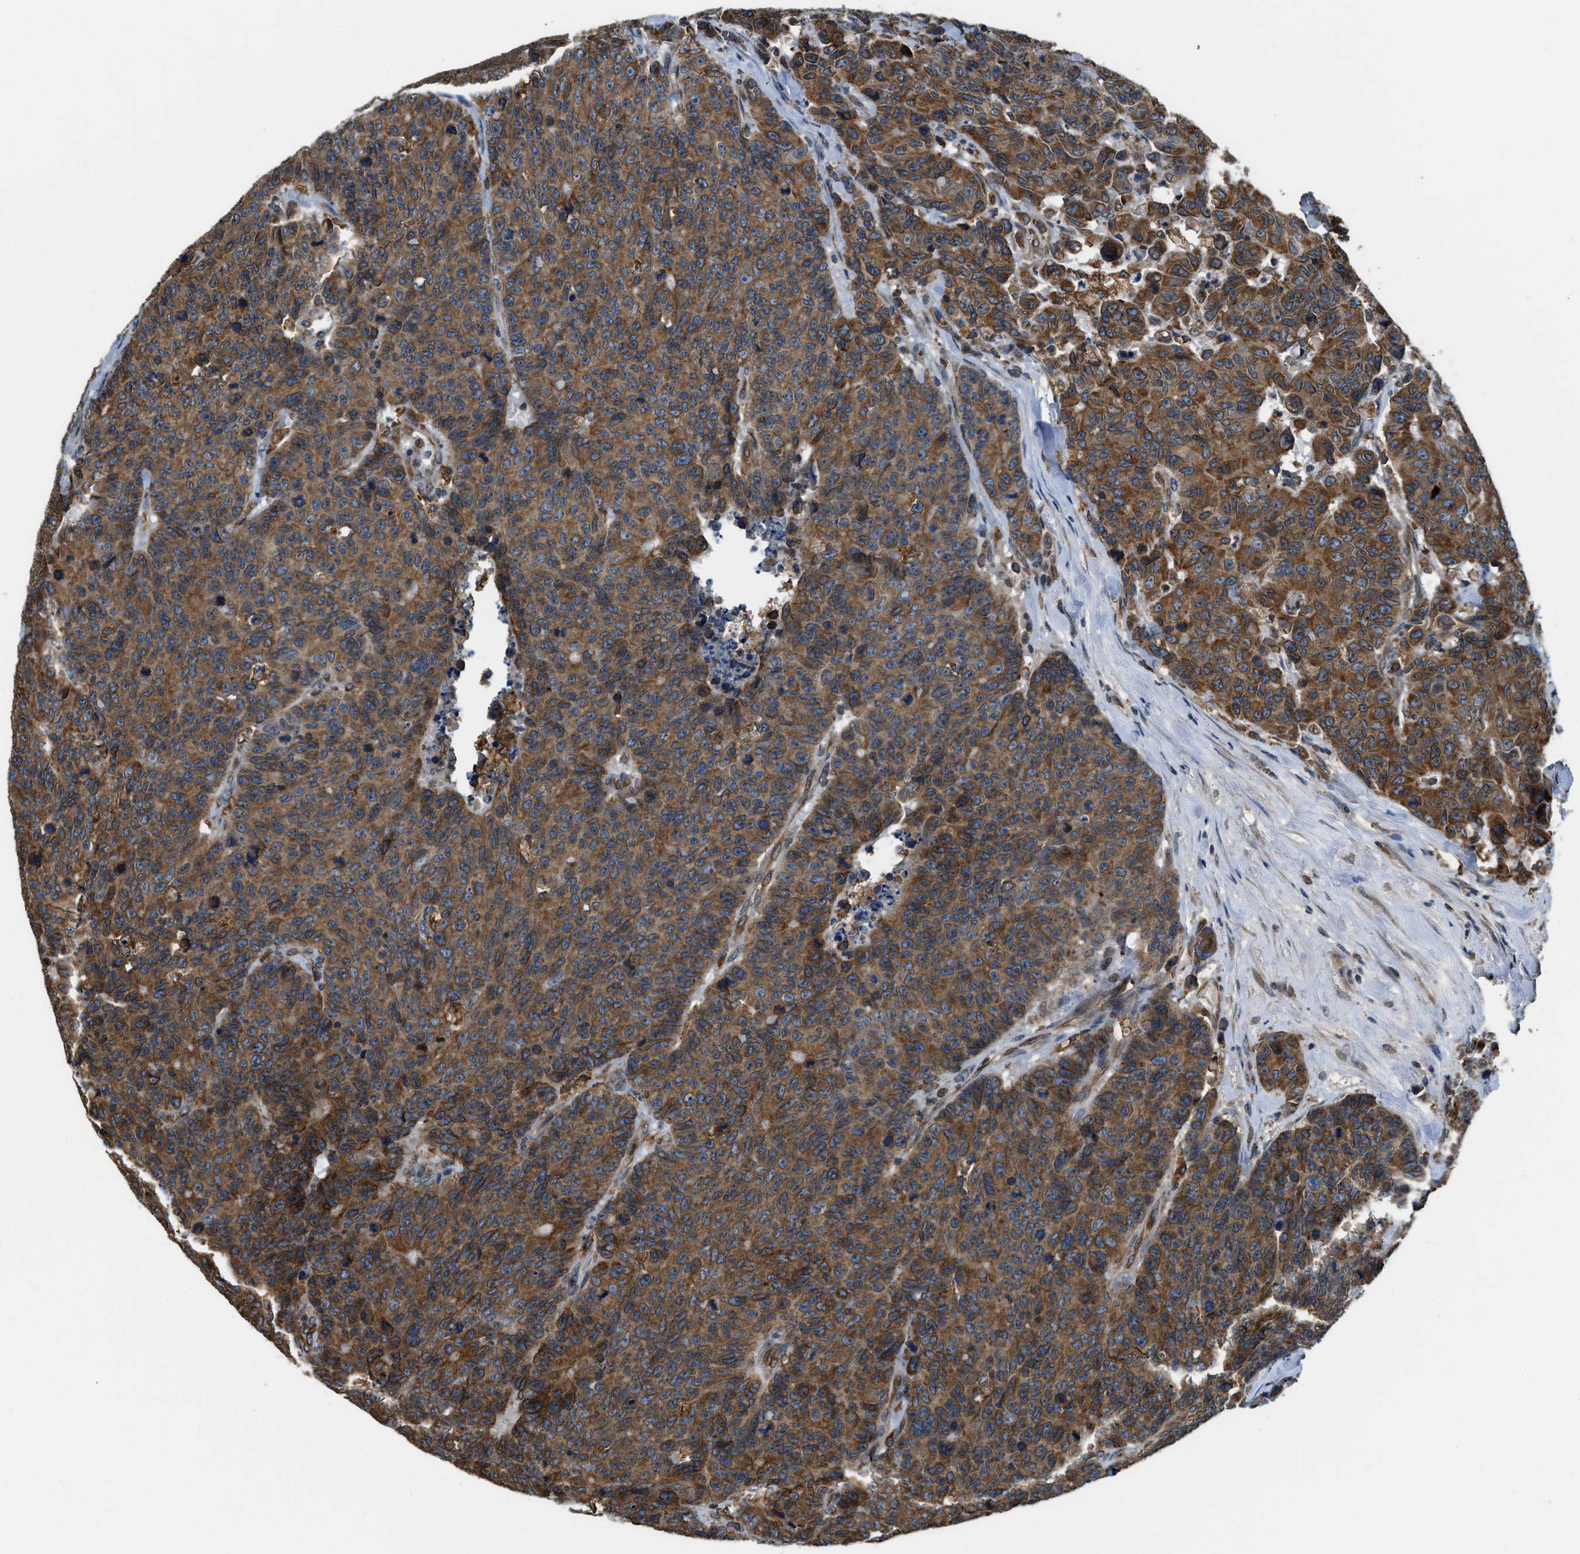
{"staining": {"intensity": "strong", "quantity": ">75%", "location": "cytoplasmic/membranous"}, "tissue": "colorectal cancer", "cell_type": "Tumor cells", "image_type": "cancer", "snomed": [{"axis": "morphology", "description": "Adenocarcinoma, NOS"}, {"axis": "topography", "description": "Colon"}], "caption": "Tumor cells demonstrate high levels of strong cytoplasmic/membranous positivity in about >75% of cells in human colorectal adenocarcinoma.", "gene": "BCAP31", "patient": {"sex": "female", "age": 86}}